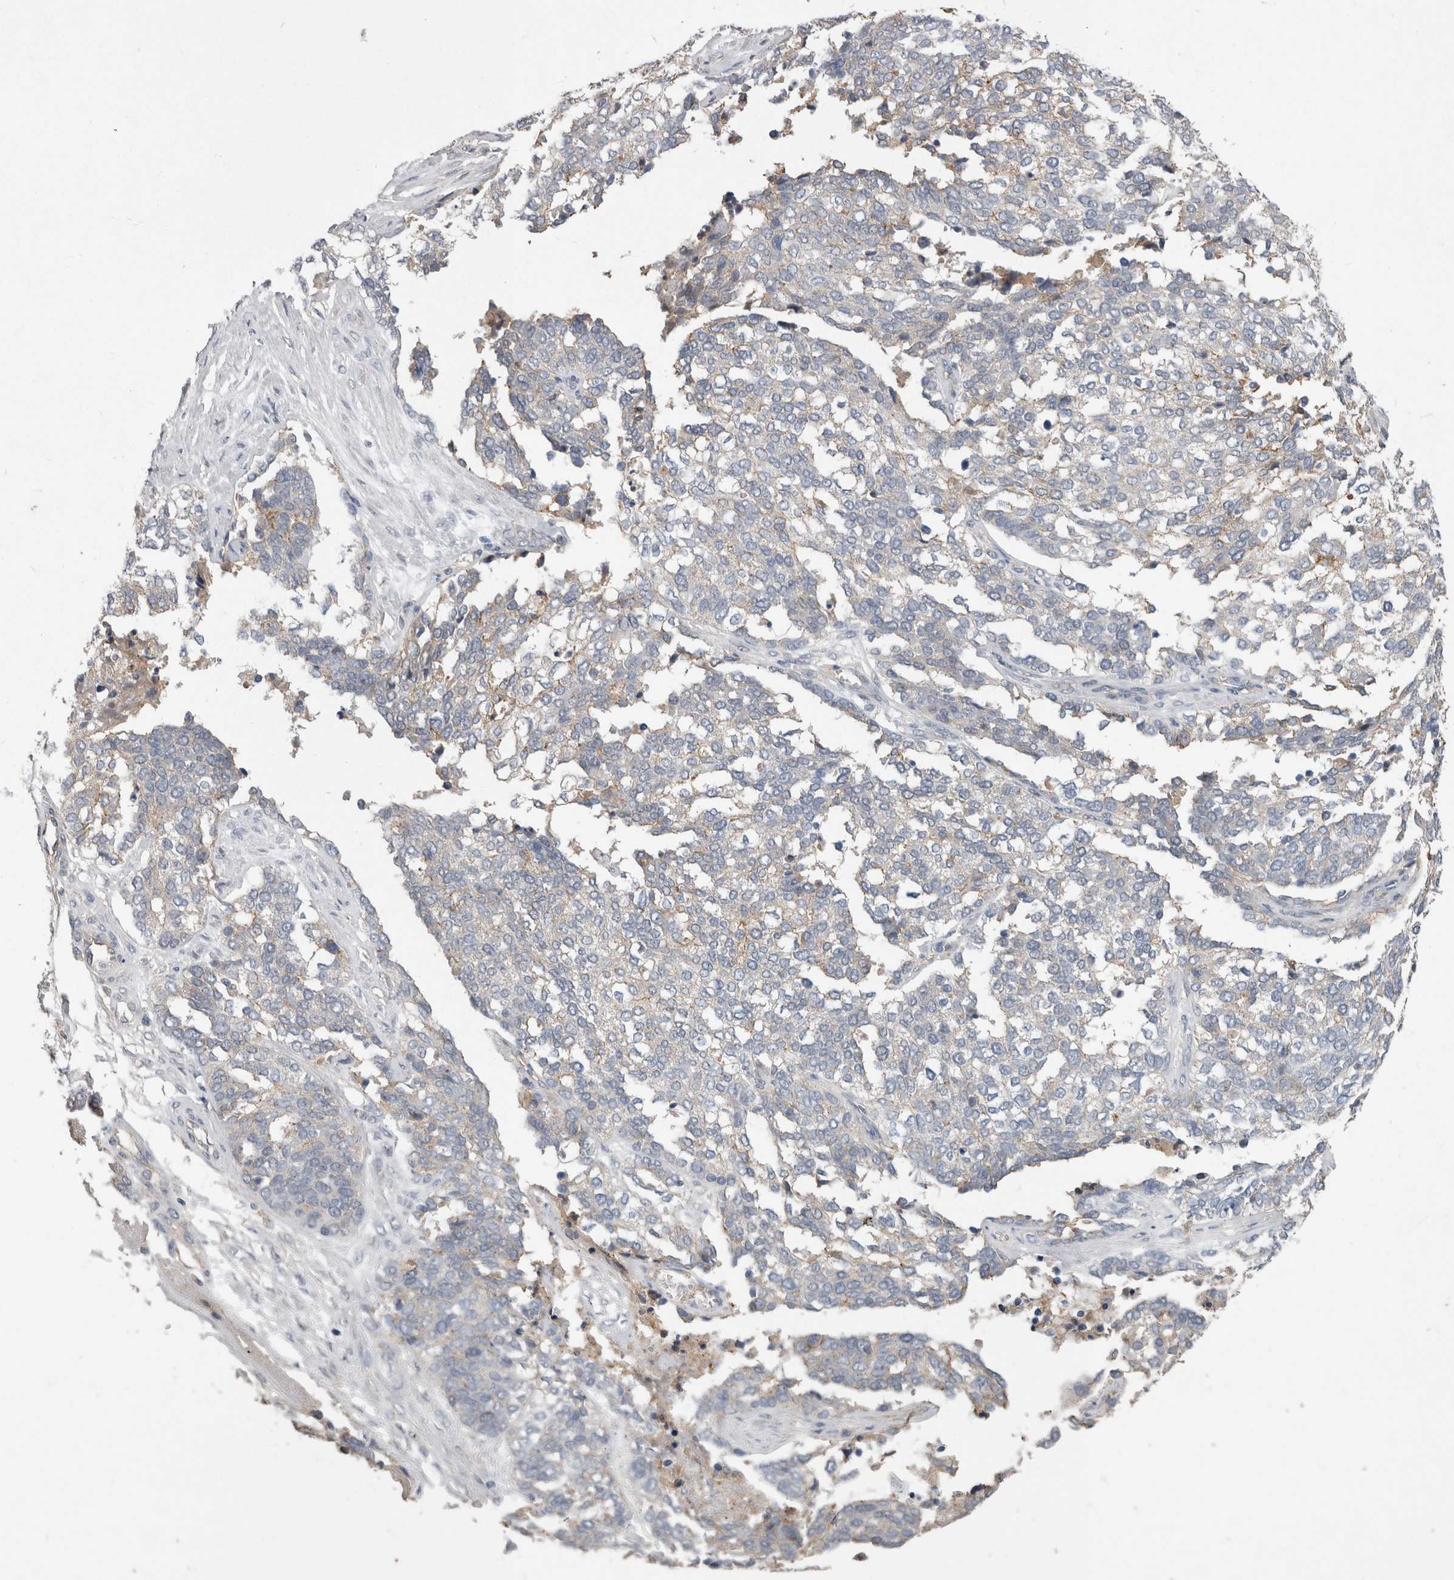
{"staining": {"intensity": "moderate", "quantity": "<25%", "location": "cytoplasmic/membranous"}, "tissue": "ovarian cancer", "cell_type": "Tumor cells", "image_type": "cancer", "snomed": [{"axis": "morphology", "description": "Cystadenocarcinoma, serous, NOS"}, {"axis": "topography", "description": "Ovary"}], "caption": "Approximately <25% of tumor cells in human ovarian cancer exhibit moderate cytoplasmic/membranous protein positivity as visualized by brown immunohistochemical staining.", "gene": "NECTIN2", "patient": {"sex": "female", "age": 44}}